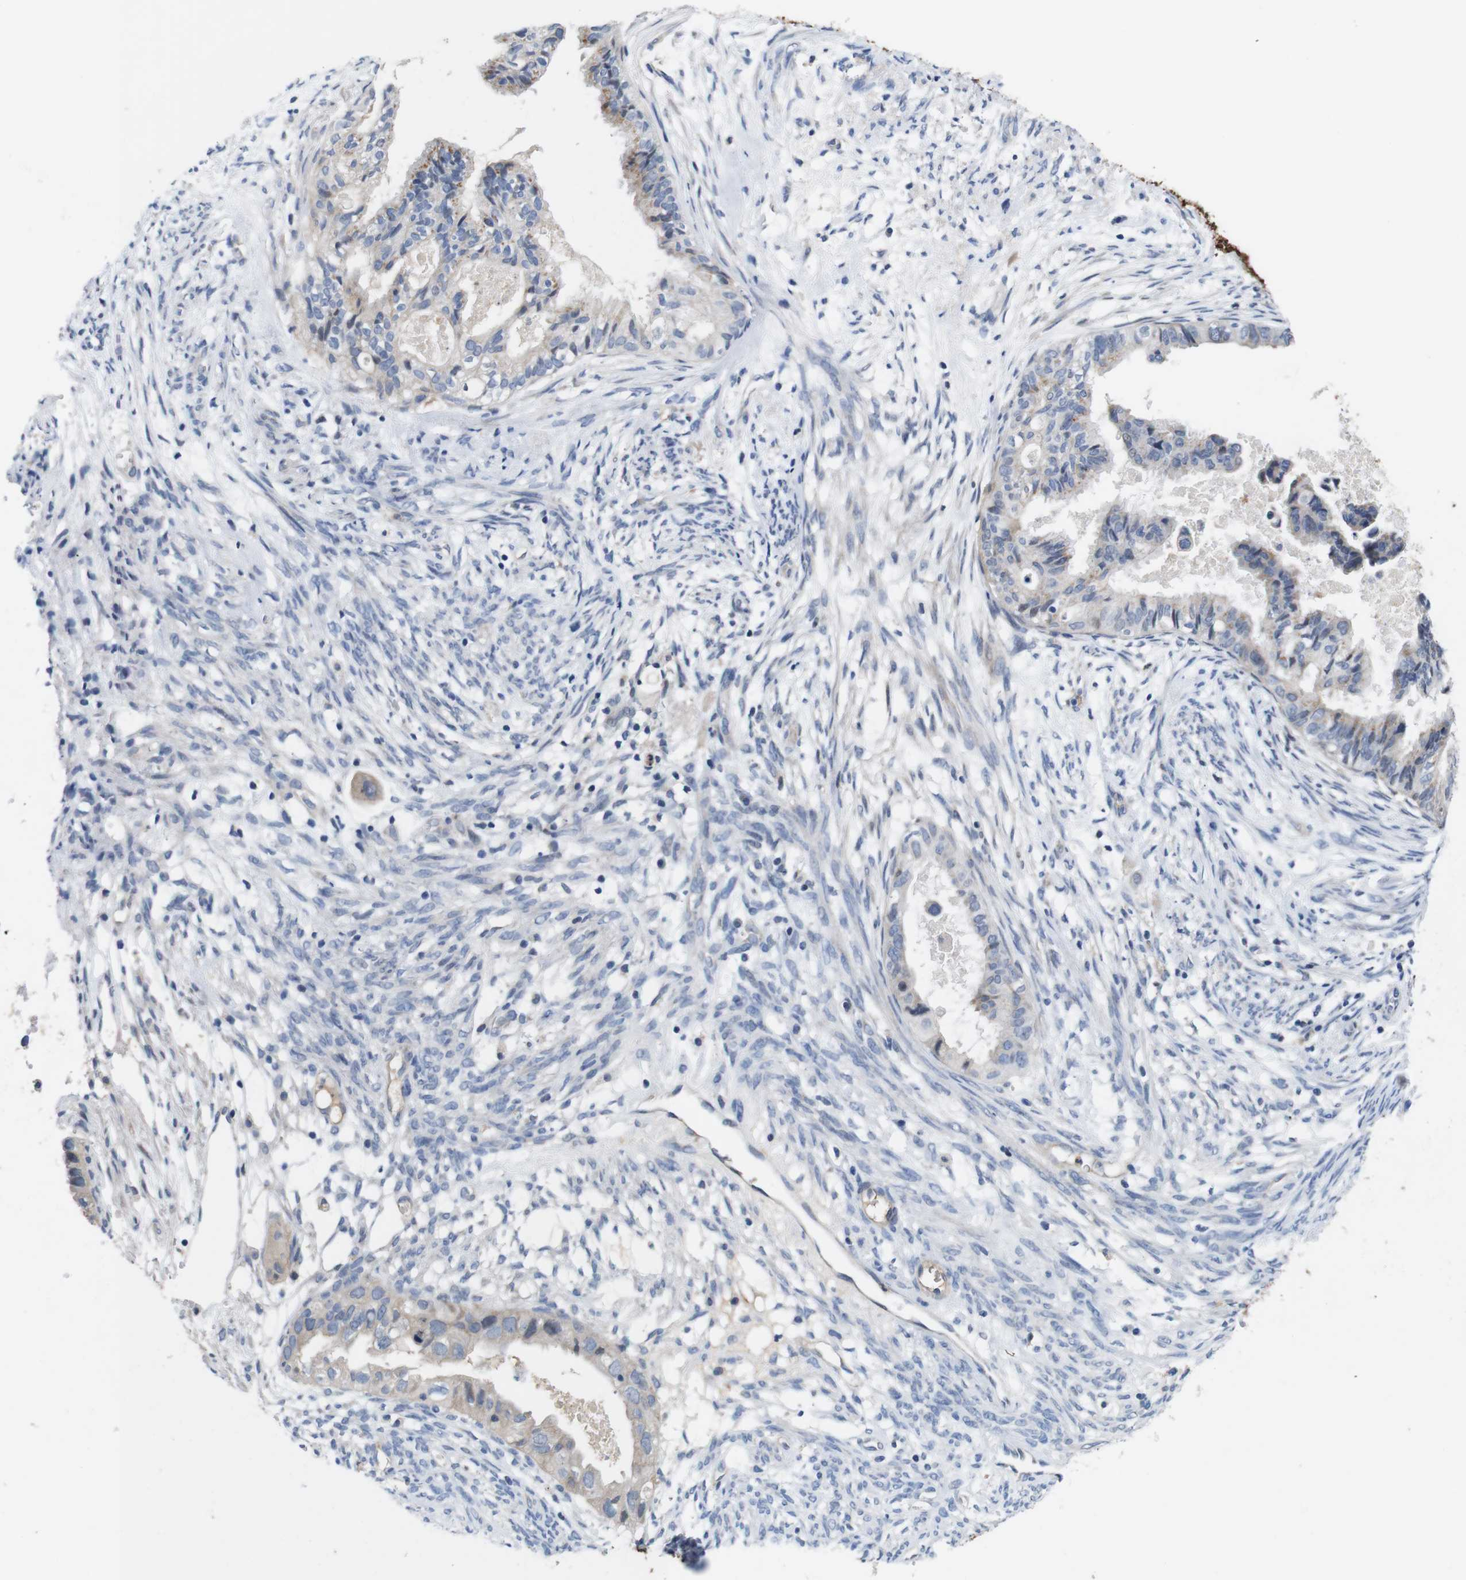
{"staining": {"intensity": "weak", "quantity": "25%-75%", "location": "cytoplasmic/membranous"}, "tissue": "cervical cancer", "cell_type": "Tumor cells", "image_type": "cancer", "snomed": [{"axis": "morphology", "description": "Normal tissue, NOS"}, {"axis": "morphology", "description": "Adenocarcinoma, NOS"}, {"axis": "topography", "description": "Cervix"}, {"axis": "topography", "description": "Endometrium"}], "caption": "IHC of human cervical adenocarcinoma shows low levels of weak cytoplasmic/membranous staining in approximately 25%-75% of tumor cells.", "gene": "C1RL", "patient": {"sex": "female", "age": 86}}